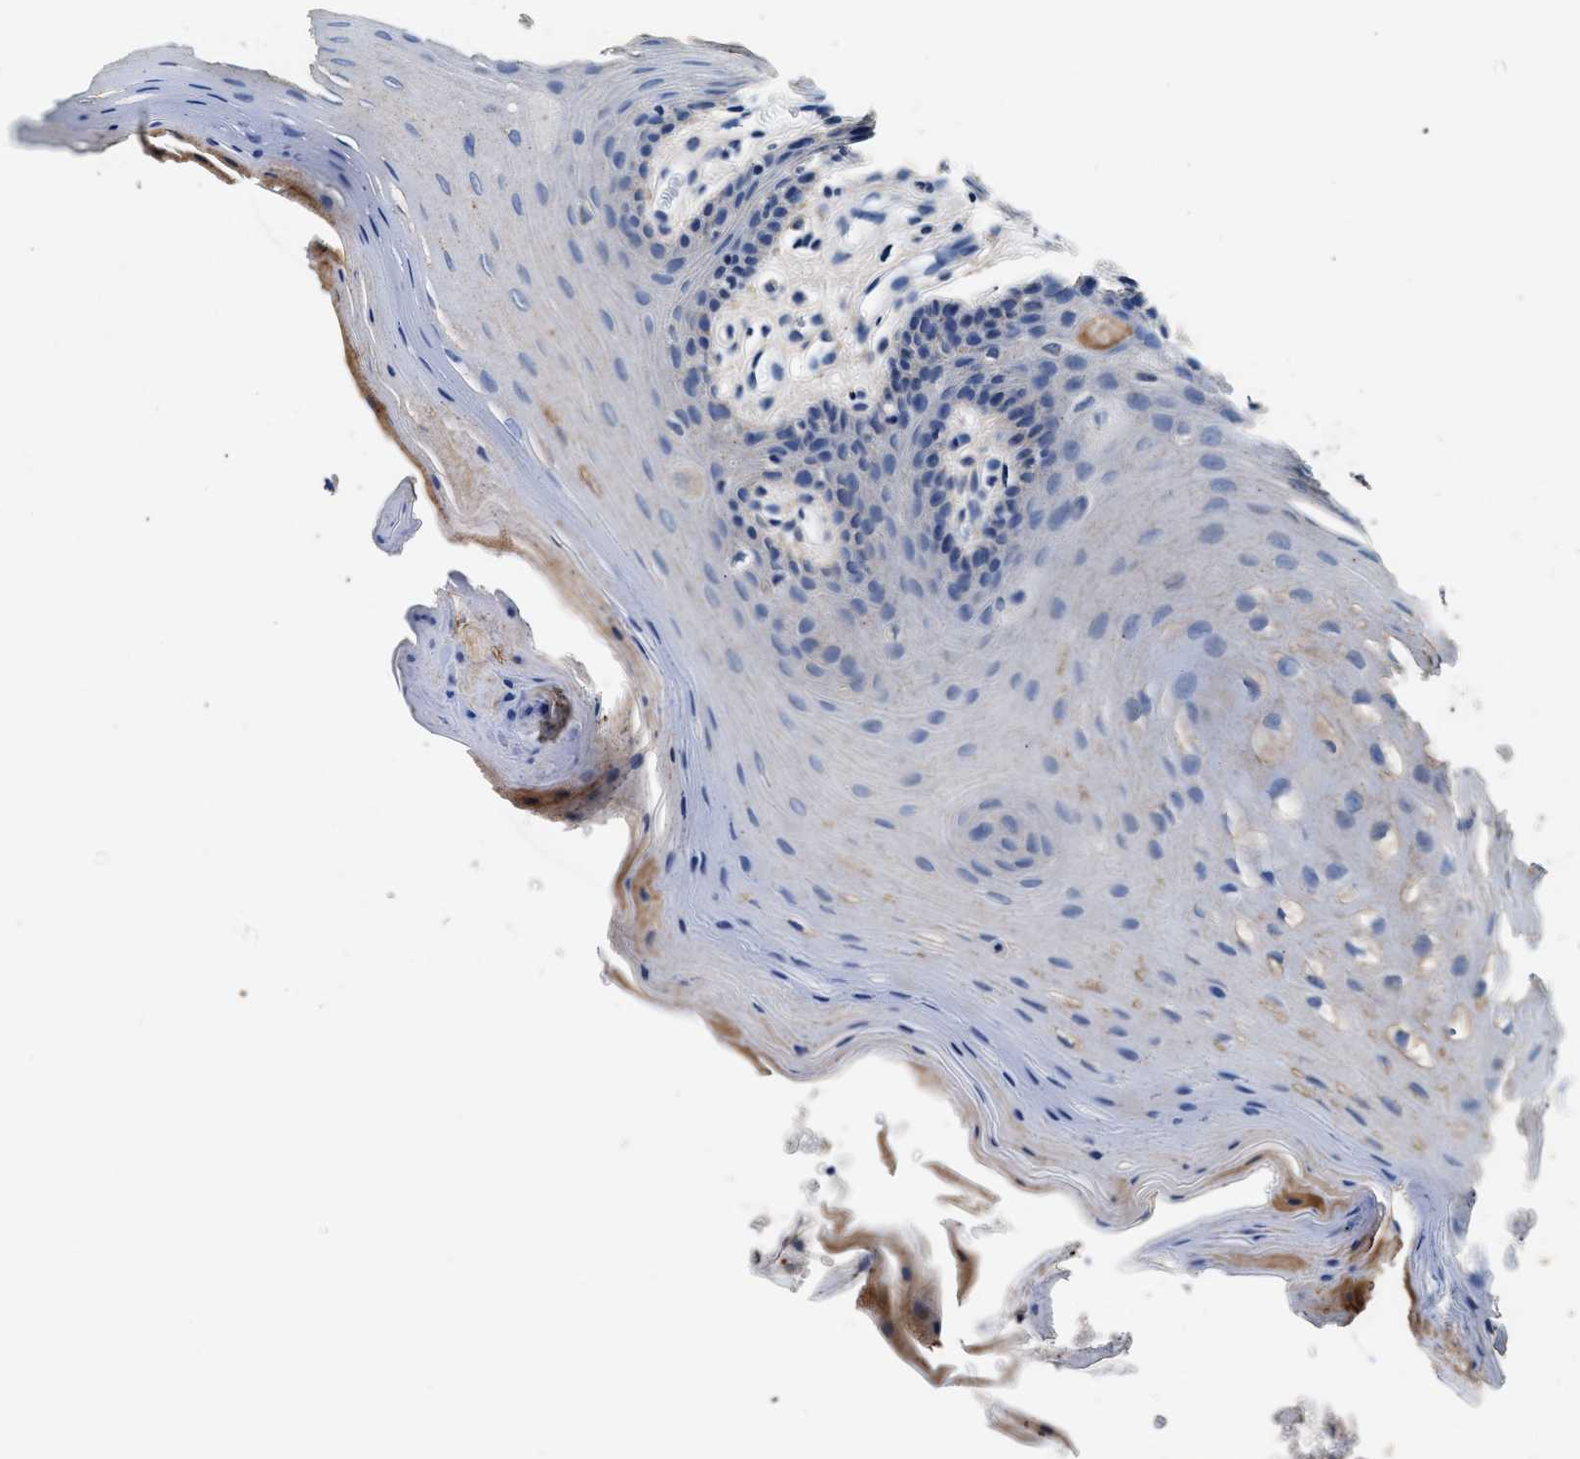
{"staining": {"intensity": "weak", "quantity": "25%-75%", "location": "cytoplasmic/membranous"}, "tissue": "oral mucosa", "cell_type": "Squamous epithelial cells", "image_type": "normal", "snomed": [{"axis": "morphology", "description": "Normal tissue, NOS"}, {"axis": "morphology", "description": "Squamous cell carcinoma, NOS"}, {"axis": "topography", "description": "Oral tissue"}, {"axis": "topography", "description": "Head-Neck"}], "caption": "DAB (3,3'-diaminobenzidine) immunohistochemical staining of benign oral mucosa exhibits weak cytoplasmic/membranous protein expression in approximately 25%-75% of squamous epithelial cells.", "gene": "SLC8A1", "patient": {"sex": "male", "age": 71}}